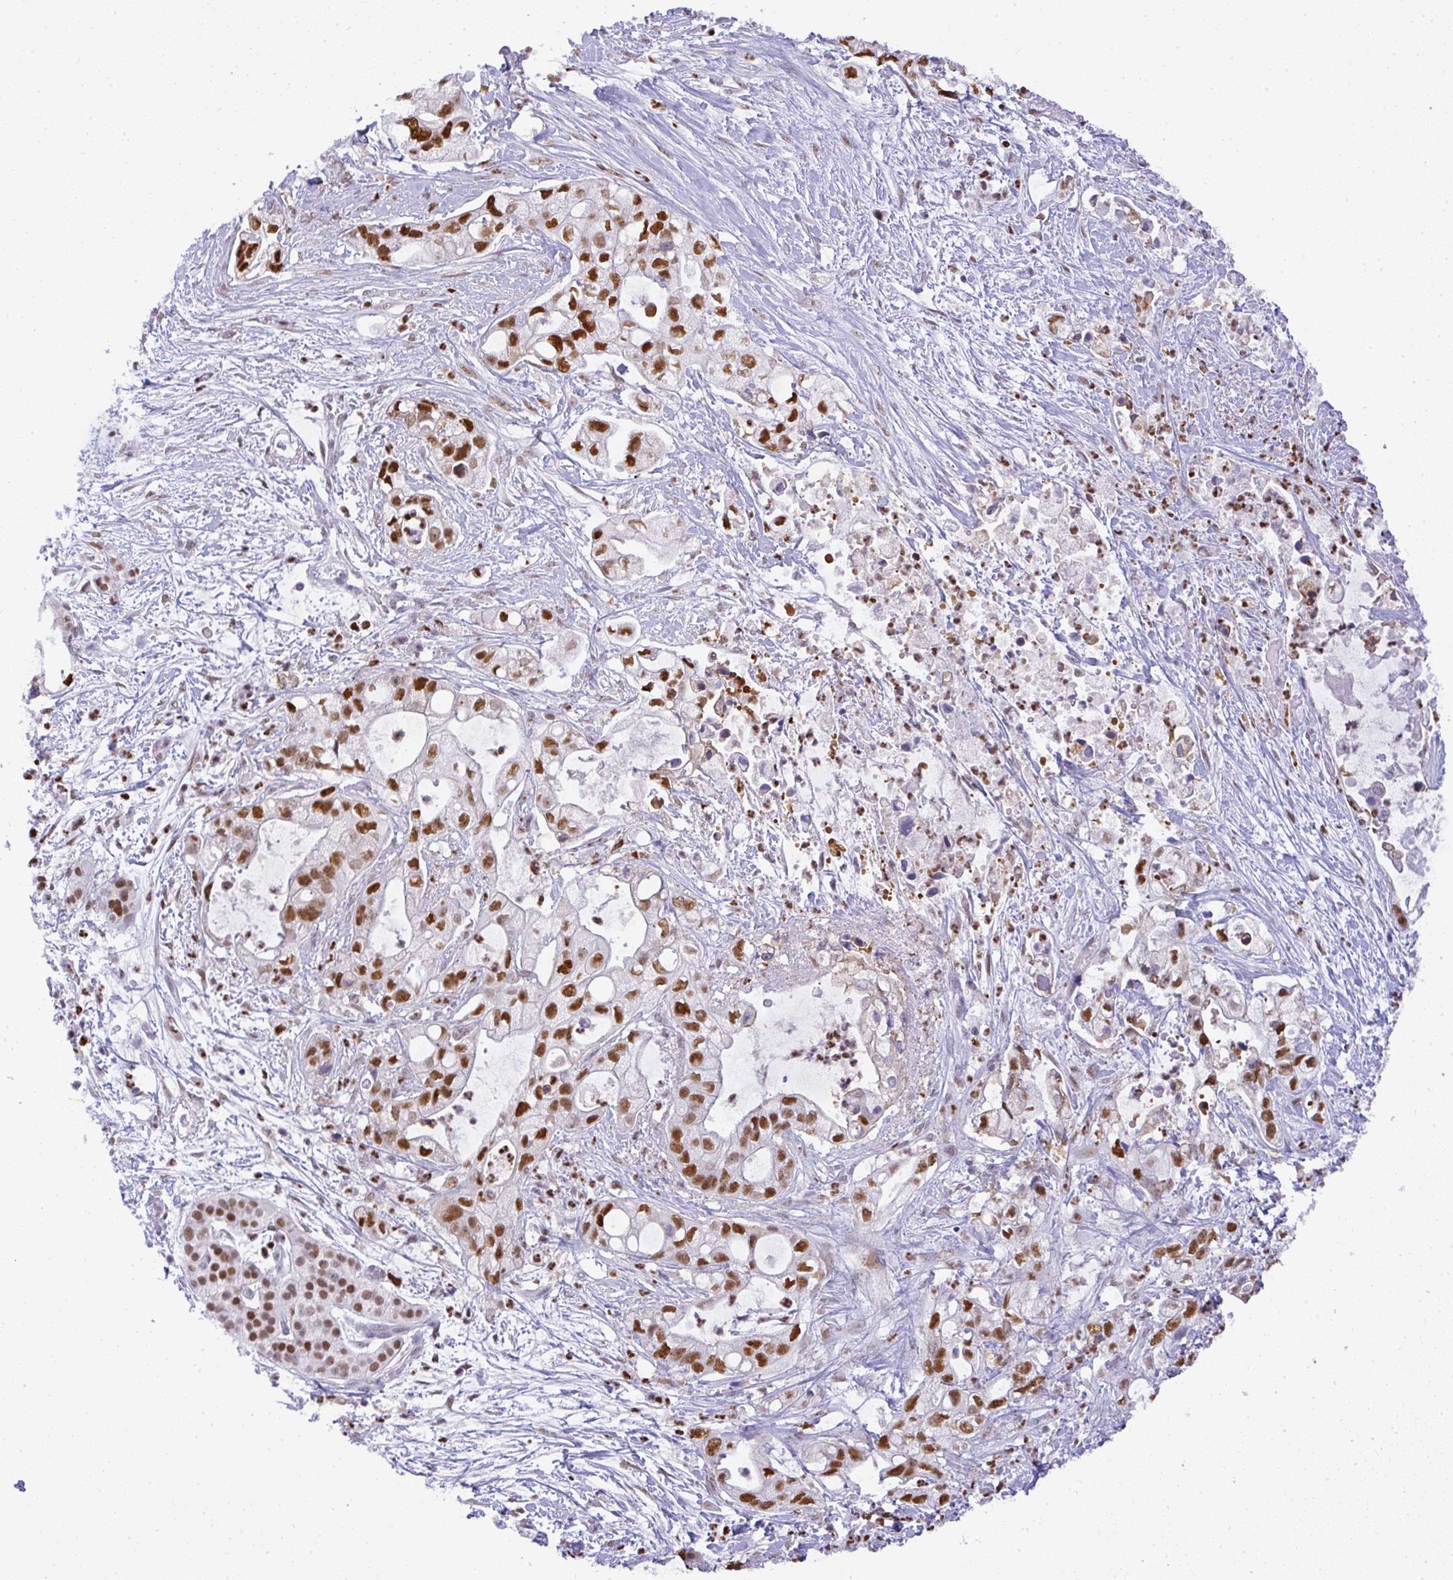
{"staining": {"intensity": "strong", "quantity": ">75%", "location": "nuclear"}, "tissue": "pancreatic cancer", "cell_type": "Tumor cells", "image_type": "cancer", "snomed": [{"axis": "morphology", "description": "Adenocarcinoma, NOS"}, {"axis": "topography", "description": "Pancreas"}], "caption": "IHC image of human pancreatic adenocarcinoma stained for a protein (brown), which exhibits high levels of strong nuclear staining in approximately >75% of tumor cells.", "gene": "BBX", "patient": {"sex": "female", "age": 69}}